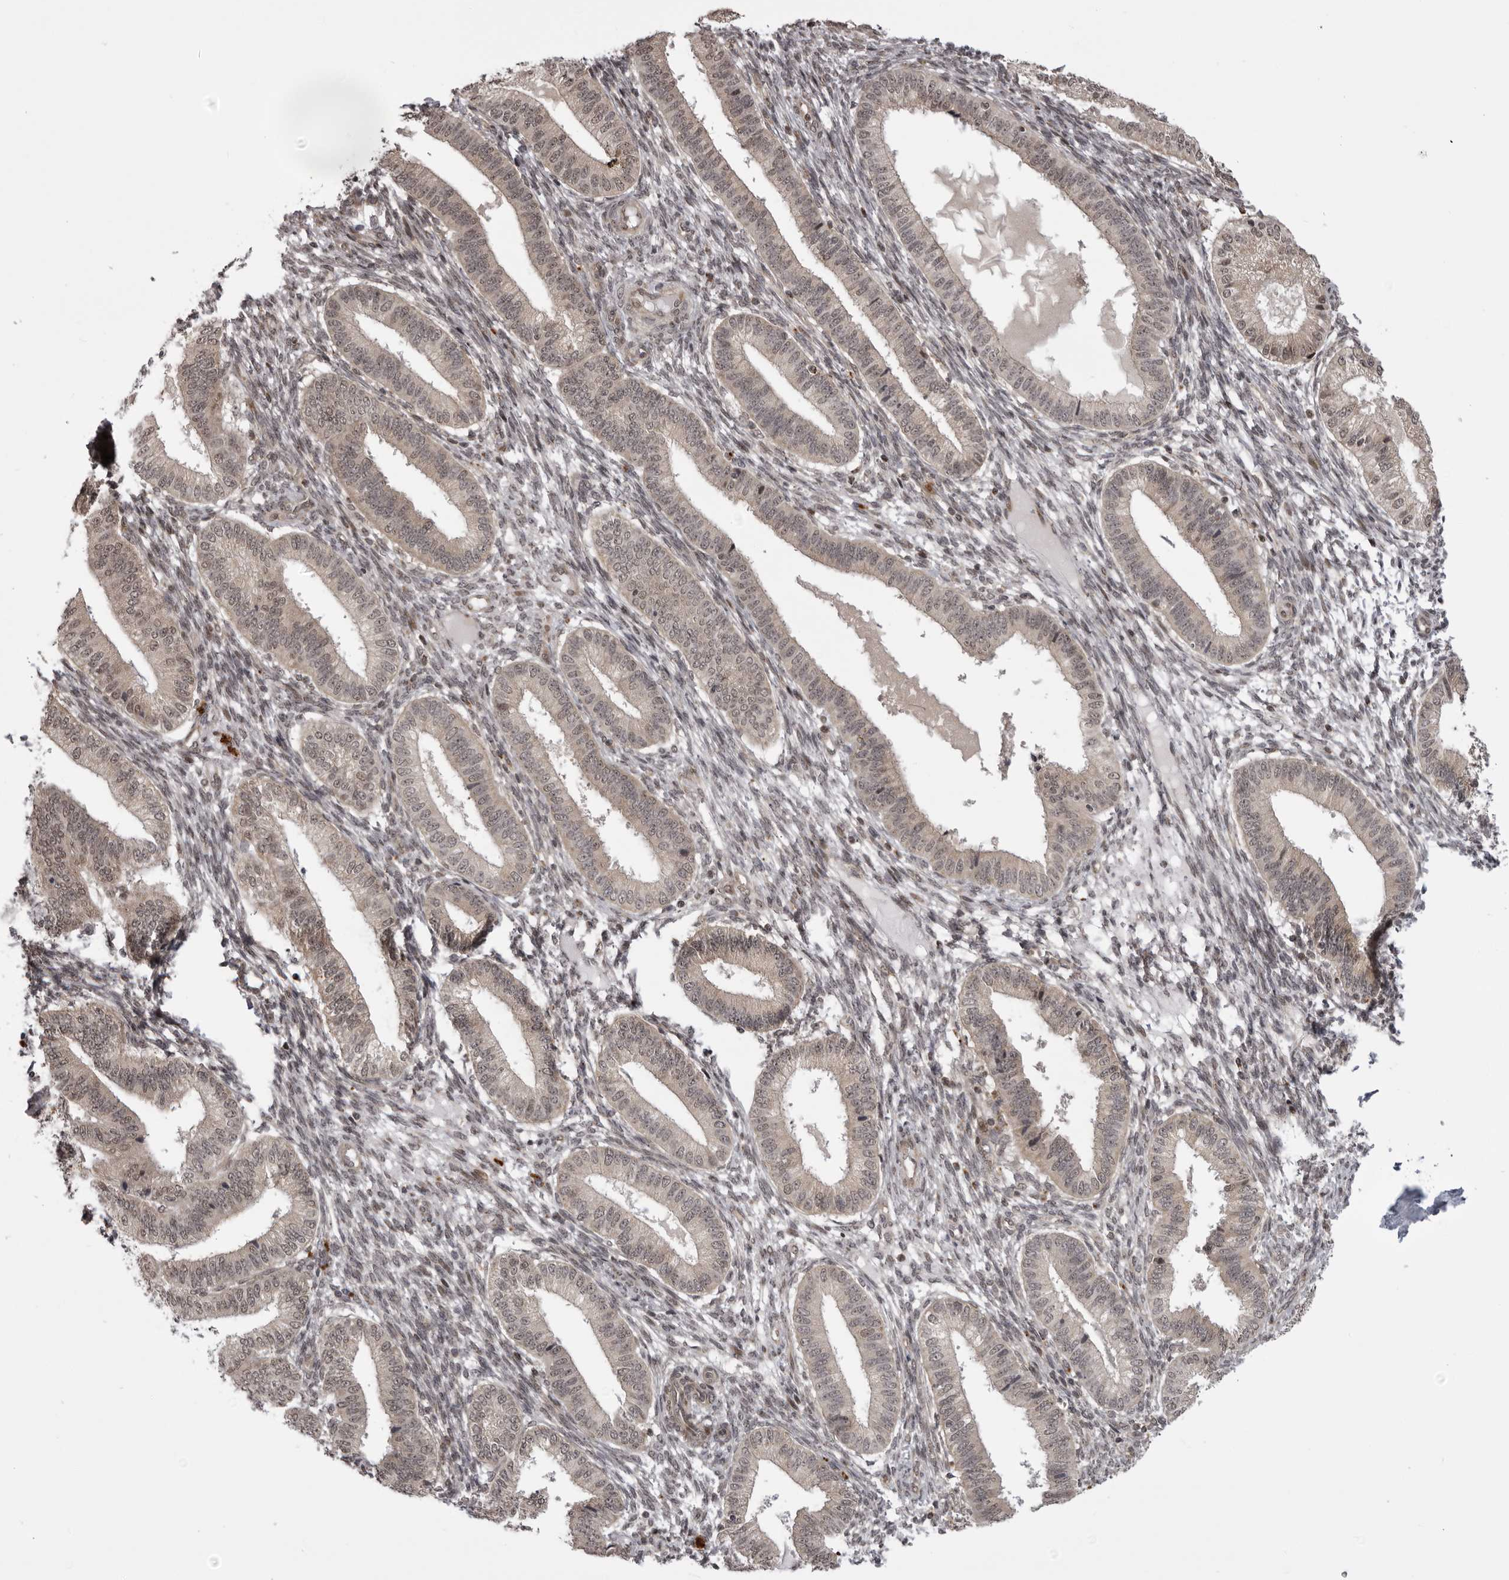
{"staining": {"intensity": "weak", "quantity": ">75%", "location": "nuclear"}, "tissue": "endometrium", "cell_type": "Cells in endometrial stroma", "image_type": "normal", "snomed": [{"axis": "morphology", "description": "Normal tissue, NOS"}, {"axis": "topography", "description": "Endometrium"}], "caption": "Weak nuclear staining is appreciated in about >75% of cells in endometrial stroma in normal endometrium.", "gene": "C1orf109", "patient": {"sex": "female", "age": 39}}